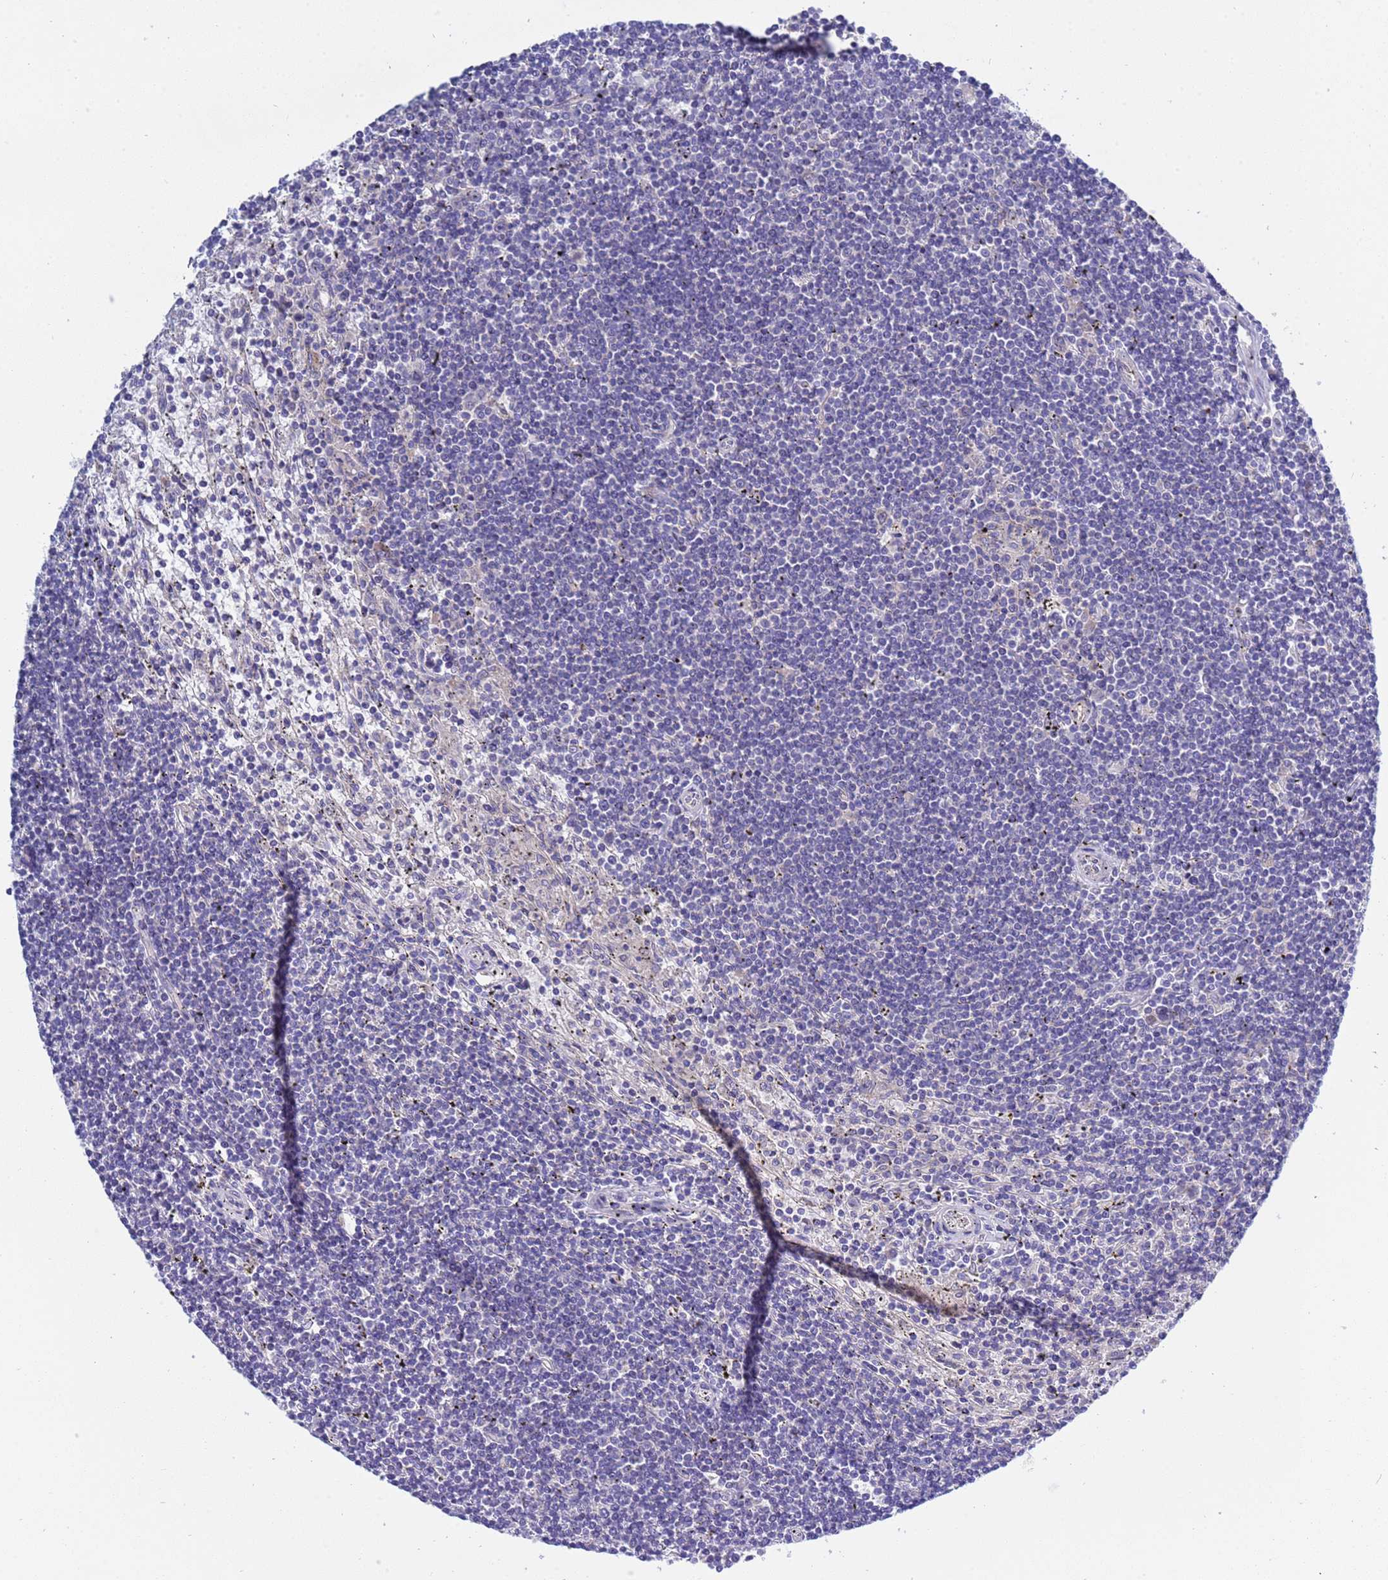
{"staining": {"intensity": "negative", "quantity": "none", "location": "none"}, "tissue": "lymphoma", "cell_type": "Tumor cells", "image_type": "cancer", "snomed": [{"axis": "morphology", "description": "Malignant lymphoma, non-Hodgkin's type, Low grade"}, {"axis": "topography", "description": "Spleen"}], "caption": "This is an immunohistochemistry (IHC) histopathology image of human malignant lymphoma, non-Hodgkin's type (low-grade). There is no positivity in tumor cells.", "gene": "RC3H2", "patient": {"sex": "male", "age": 76}}